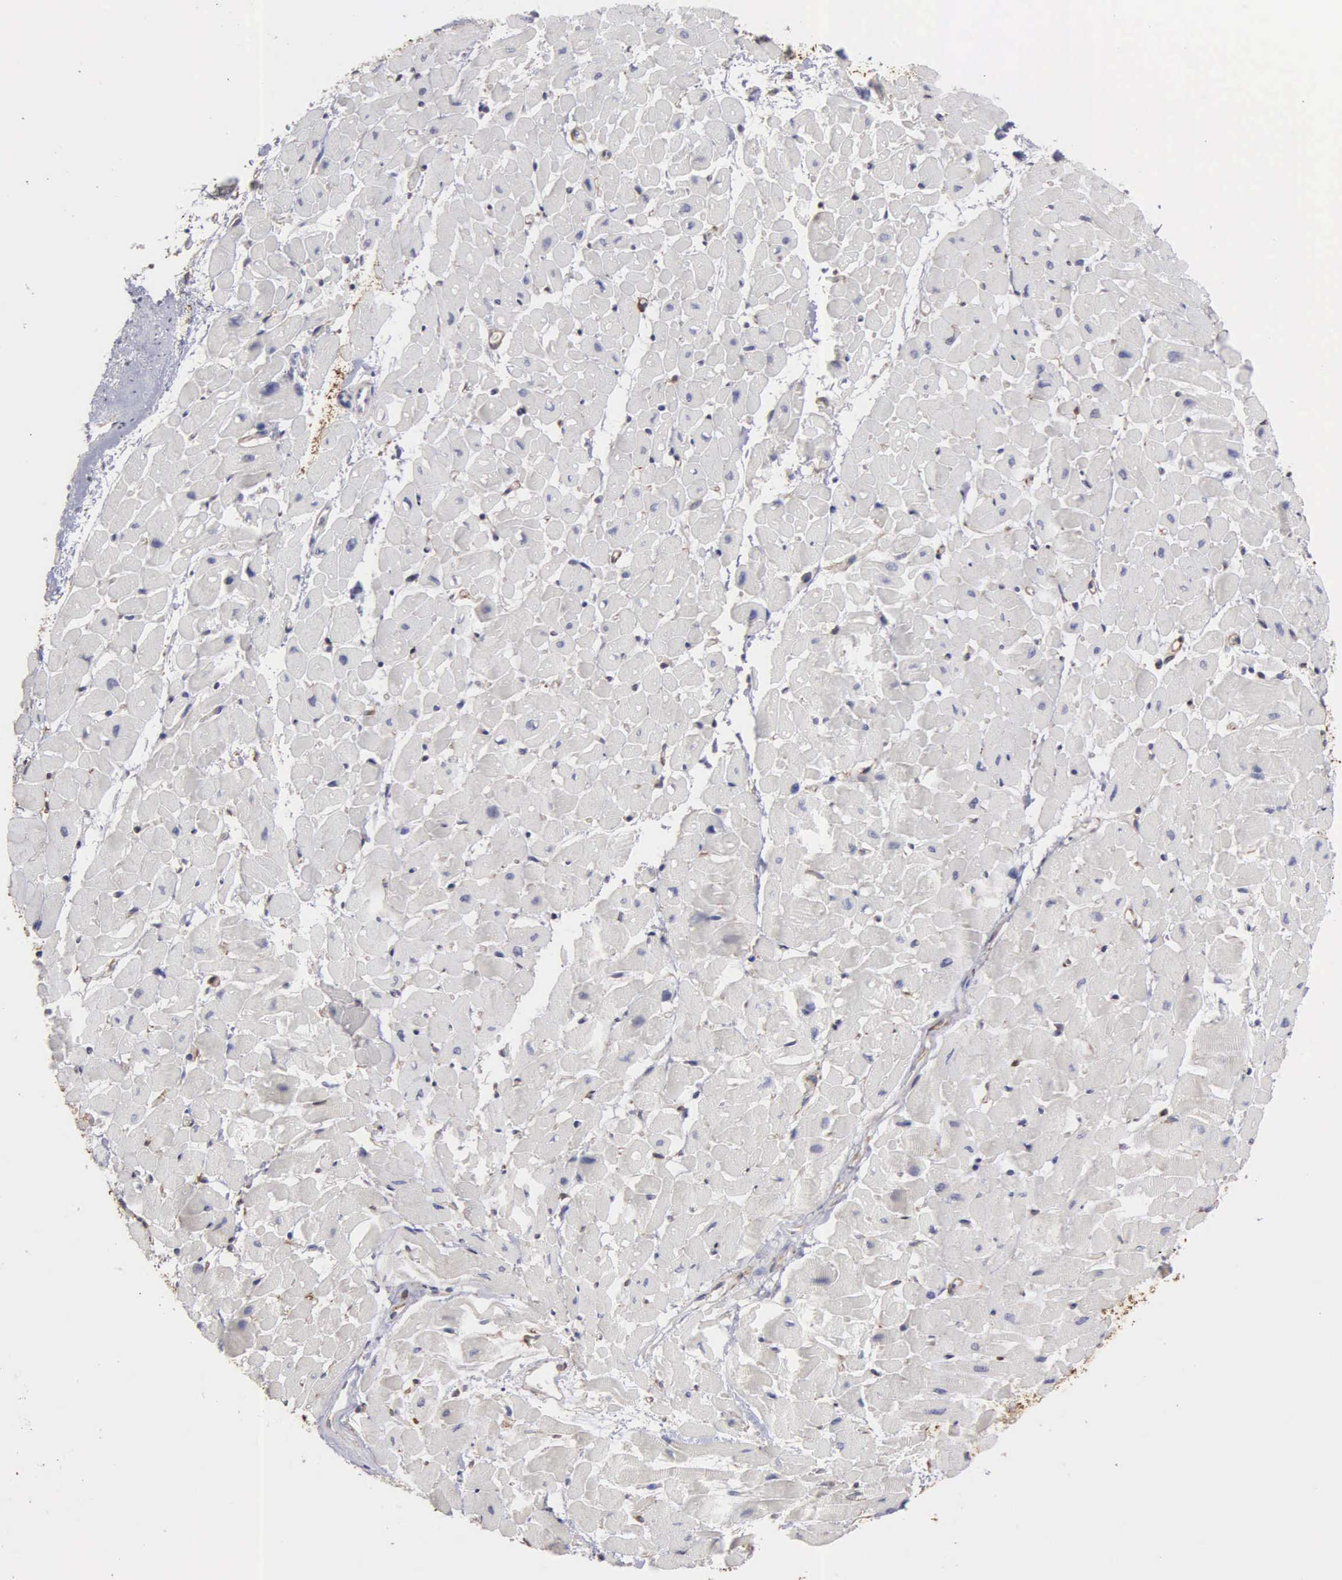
{"staining": {"intensity": "negative", "quantity": "none", "location": "none"}, "tissue": "heart muscle", "cell_type": "Cardiomyocytes", "image_type": "normal", "snomed": [{"axis": "morphology", "description": "Normal tissue, NOS"}, {"axis": "topography", "description": "Heart"}], "caption": "Human heart muscle stained for a protein using IHC reveals no expression in cardiomyocytes.", "gene": "LIN52", "patient": {"sex": "male", "age": 45}}